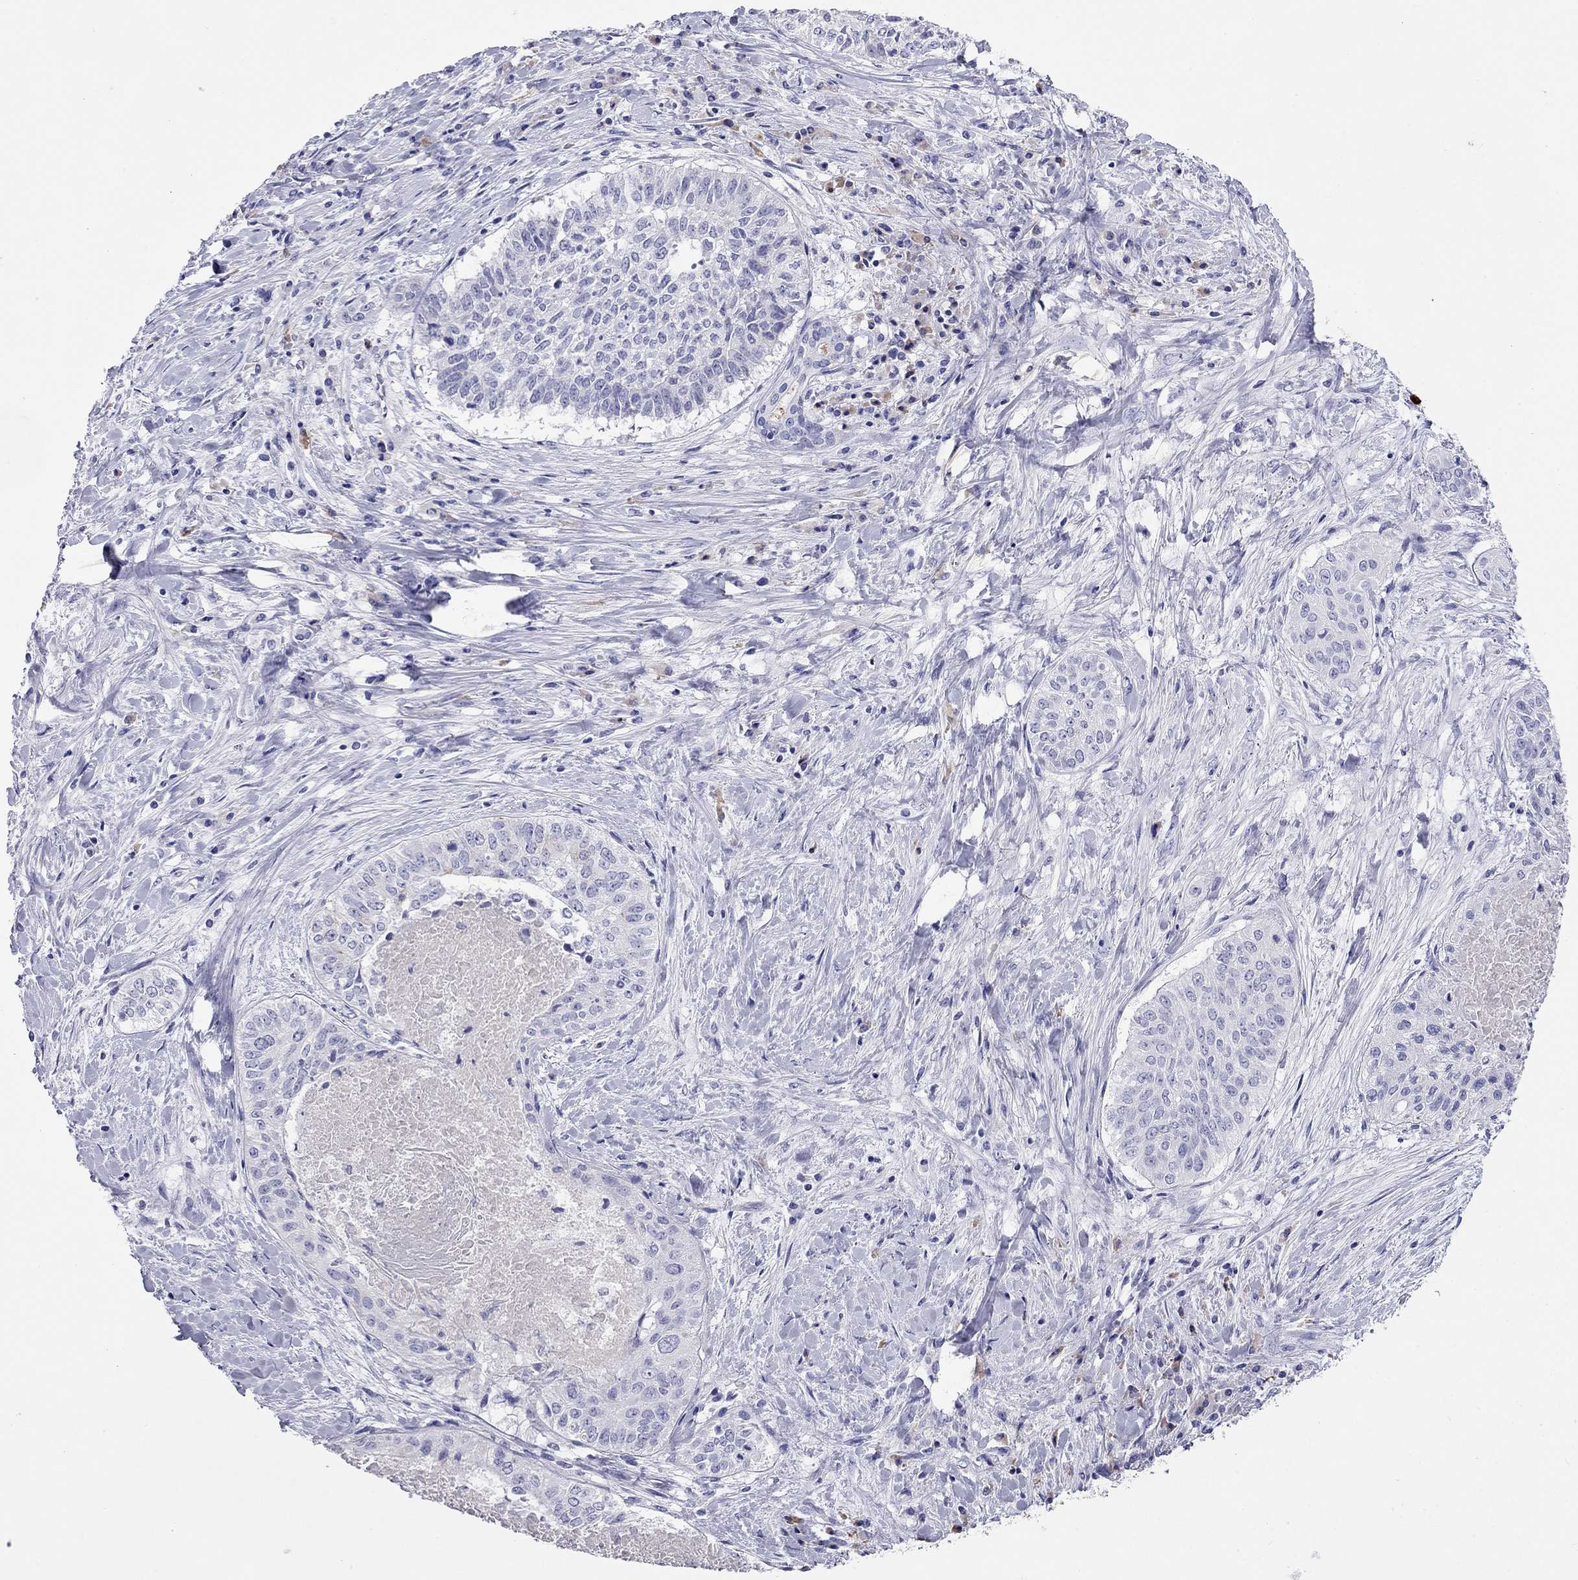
{"staining": {"intensity": "negative", "quantity": "none", "location": "none"}, "tissue": "lung cancer", "cell_type": "Tumor cells", "image_type": "cancer", "snomed": [{"axis": "morphology", "description": "Squamous cell carcinoma, NOS"}, {"axis": "topography", "description": "Lung"}], "caption": "Immunohistochemical staining of human lung cancer (squamous cell carcinoma) exhibits no significant staining in tumor cells.", "gene": "CALHM1", "patient": {"sex": "male", "age": 64}}